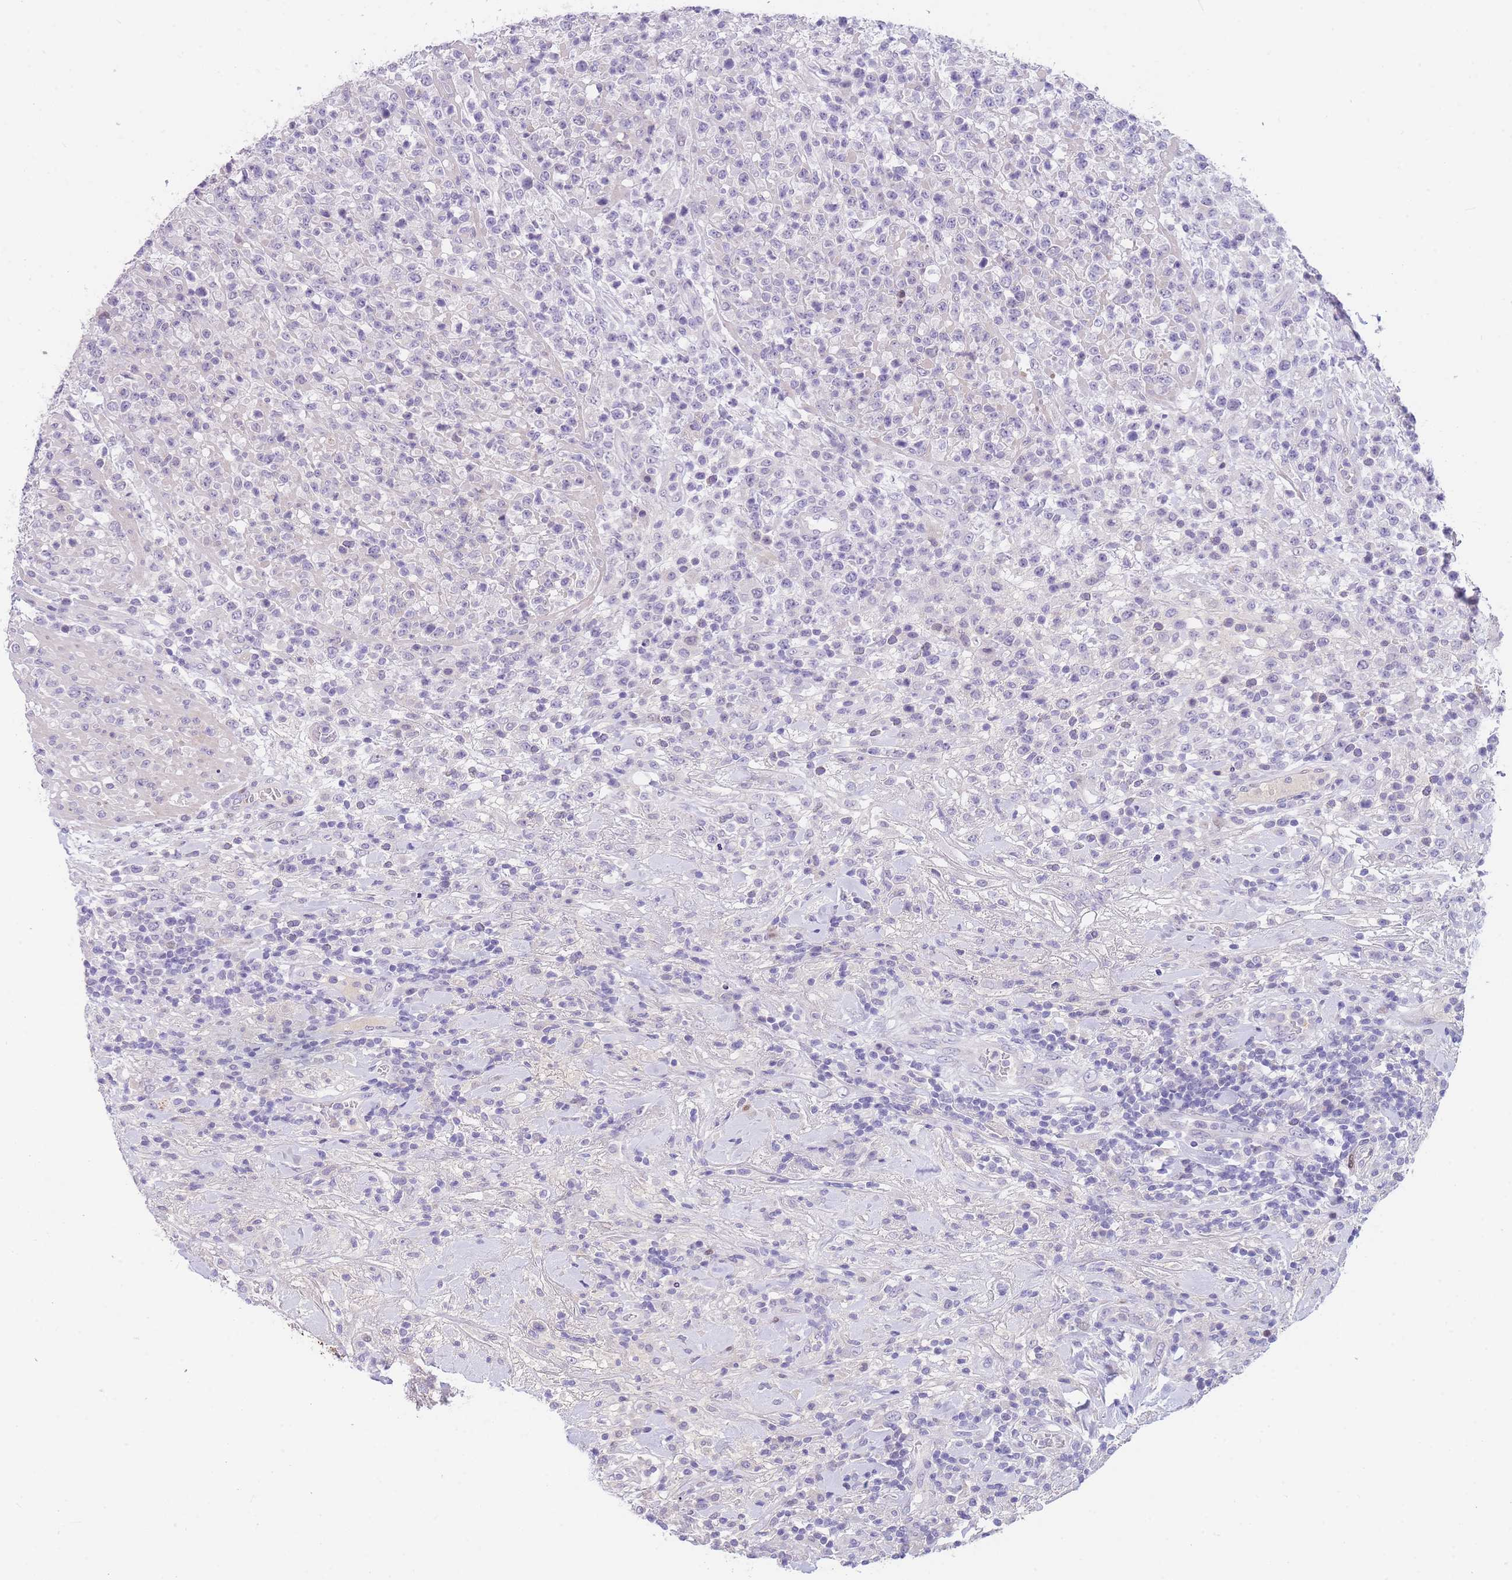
{"staining": {"intensity": "negative", "quantity": "none", "location": "none"}, "tissue": "lymphoma", "cell_type": "Tumor cells", "image_type": "cancer", "snomed": [{"axis": "morphology", "description": "Malignant lymphoma, non-Hodgkin's type, High grade"}, {"axis": "topography", "description": "Colon"}], "caption": "Histopathology image shows no protein staining in tumor cells of high-grade malignant lymphoma, non-Hodgkin's type tissue.", "gene": "SHCBP1", "patient": {"sex": "female", "age": 53}}